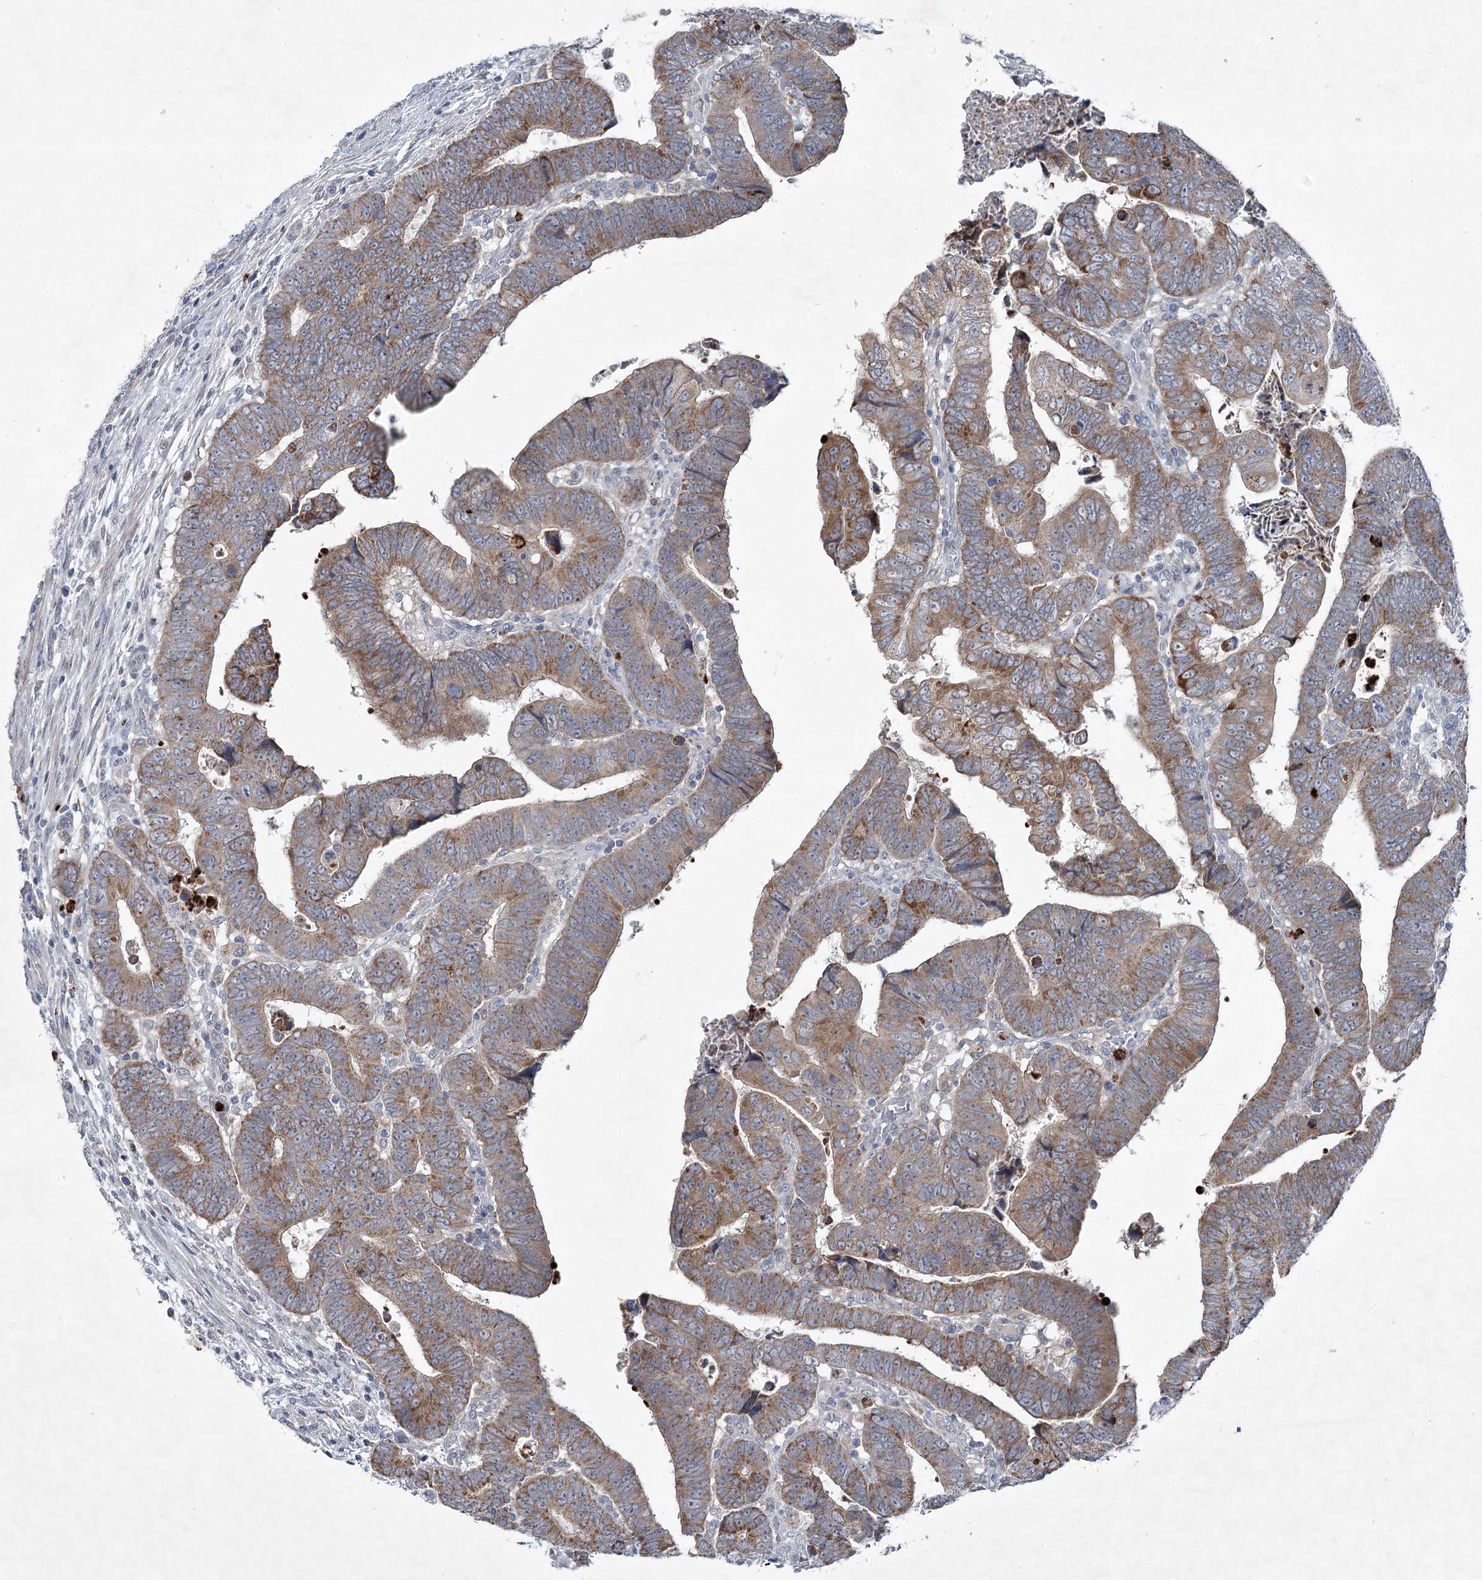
{"staining": {"intensity": "moderate", "quantity": ">75%", "location": "cytoplasmic/membranous"}, "tissue": "colorectal cancer", "cell_type": "Tumor cells", "image_type": "cancer", "snomed": [{"axis": "morphology", "description": "Normal tissue, NOS"}, {"axis": "morphology", "description": "Adenocarcinoma, NOS"}, {"axis": "topography", "description": "Rectum"}], "caption": "High-magnification brightfield microscopy of colorectal cancer stained with DAB (3,3'-diaminobenzidine) (brown) and counterstained with hematoxylin (blue). tumor cells exhibit moderate cytoplasmic/membranous positivity is appreciated in about>75% of cells.", "gene": "PLA2G12A", "patient": {"sex": "female", "age": 65}}